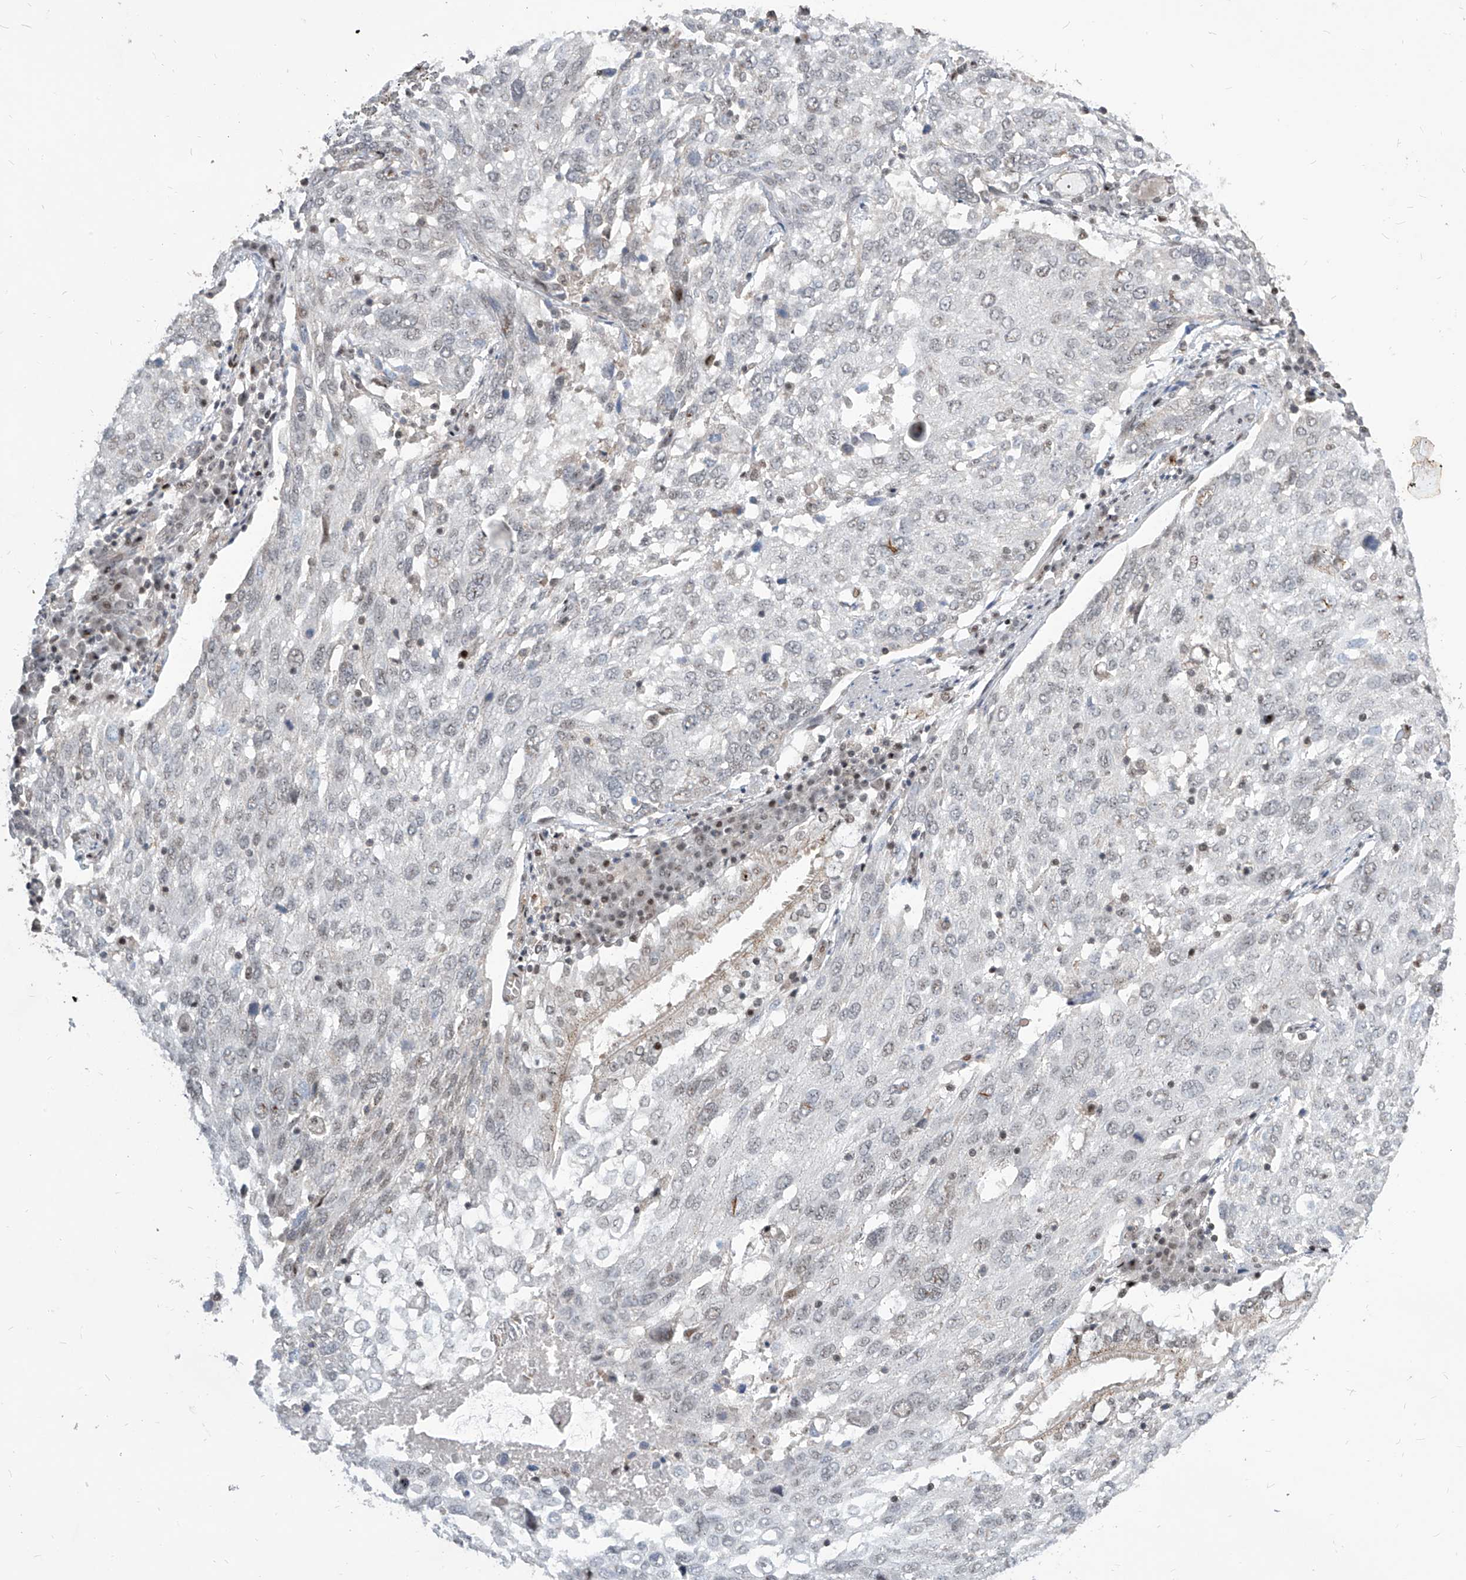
{"staining": {"intensity": "negative", "quantity": "none", "location": "none"}, "tissue": "lung cancer", "cell_type": "Tumor cells", "image_type": "cancer", "snomed": [{"axis": "morphology", "description": "Squamous cell carcinoma, NOS"}, {"axis": "topography", "description": "Lung"}], "caption": "This is an immunohistochemistry micrograph of human lung cancer. There is no positivity in tumor cells.", "gene": "IRF2", "patient": {"sex": "male", "age": 65}}